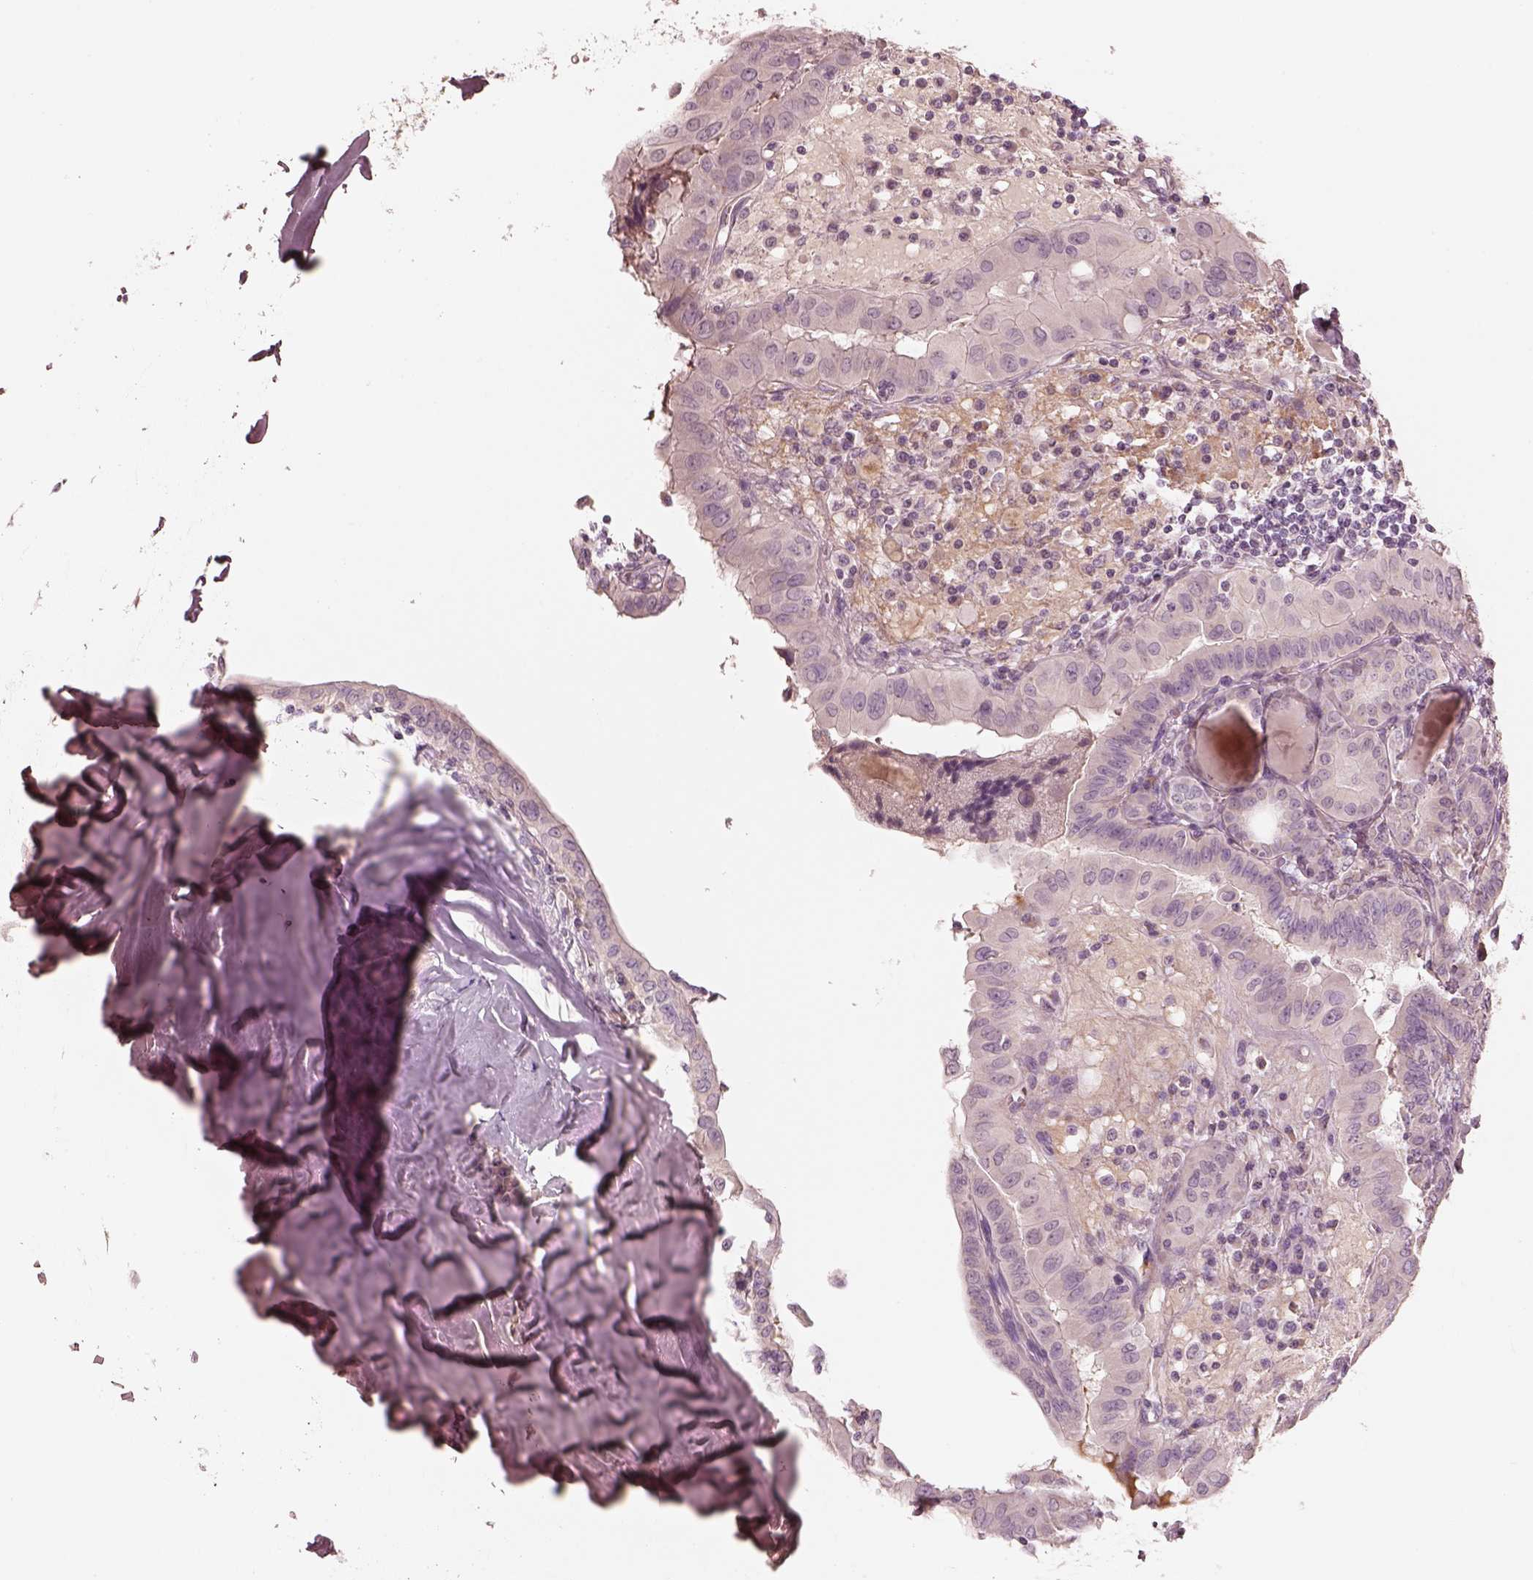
{"staining": {"intensity": "negative", "quantity": "none", "location": "none"}, "tissue": "thyroid cancer", "cell_type": "Tumor cells", "image_type": "cancer", "snomed": [{"axis": "morphology", "description": "Papillary adenocarcinoma, NOS"}, {"axis": "topography", "description": "Thyroid gland"}], "caption": "This histopathology image is of thyroid cancer (papillary adenocarcinoma) stained with immunohistochemistry (IHC) to label a protein in brown with the nuclei are counter-stained blue. There is no positivity in tumor cells.", "gene": "ANKLE1", "patient": {"sex": "female", "age": 37}}